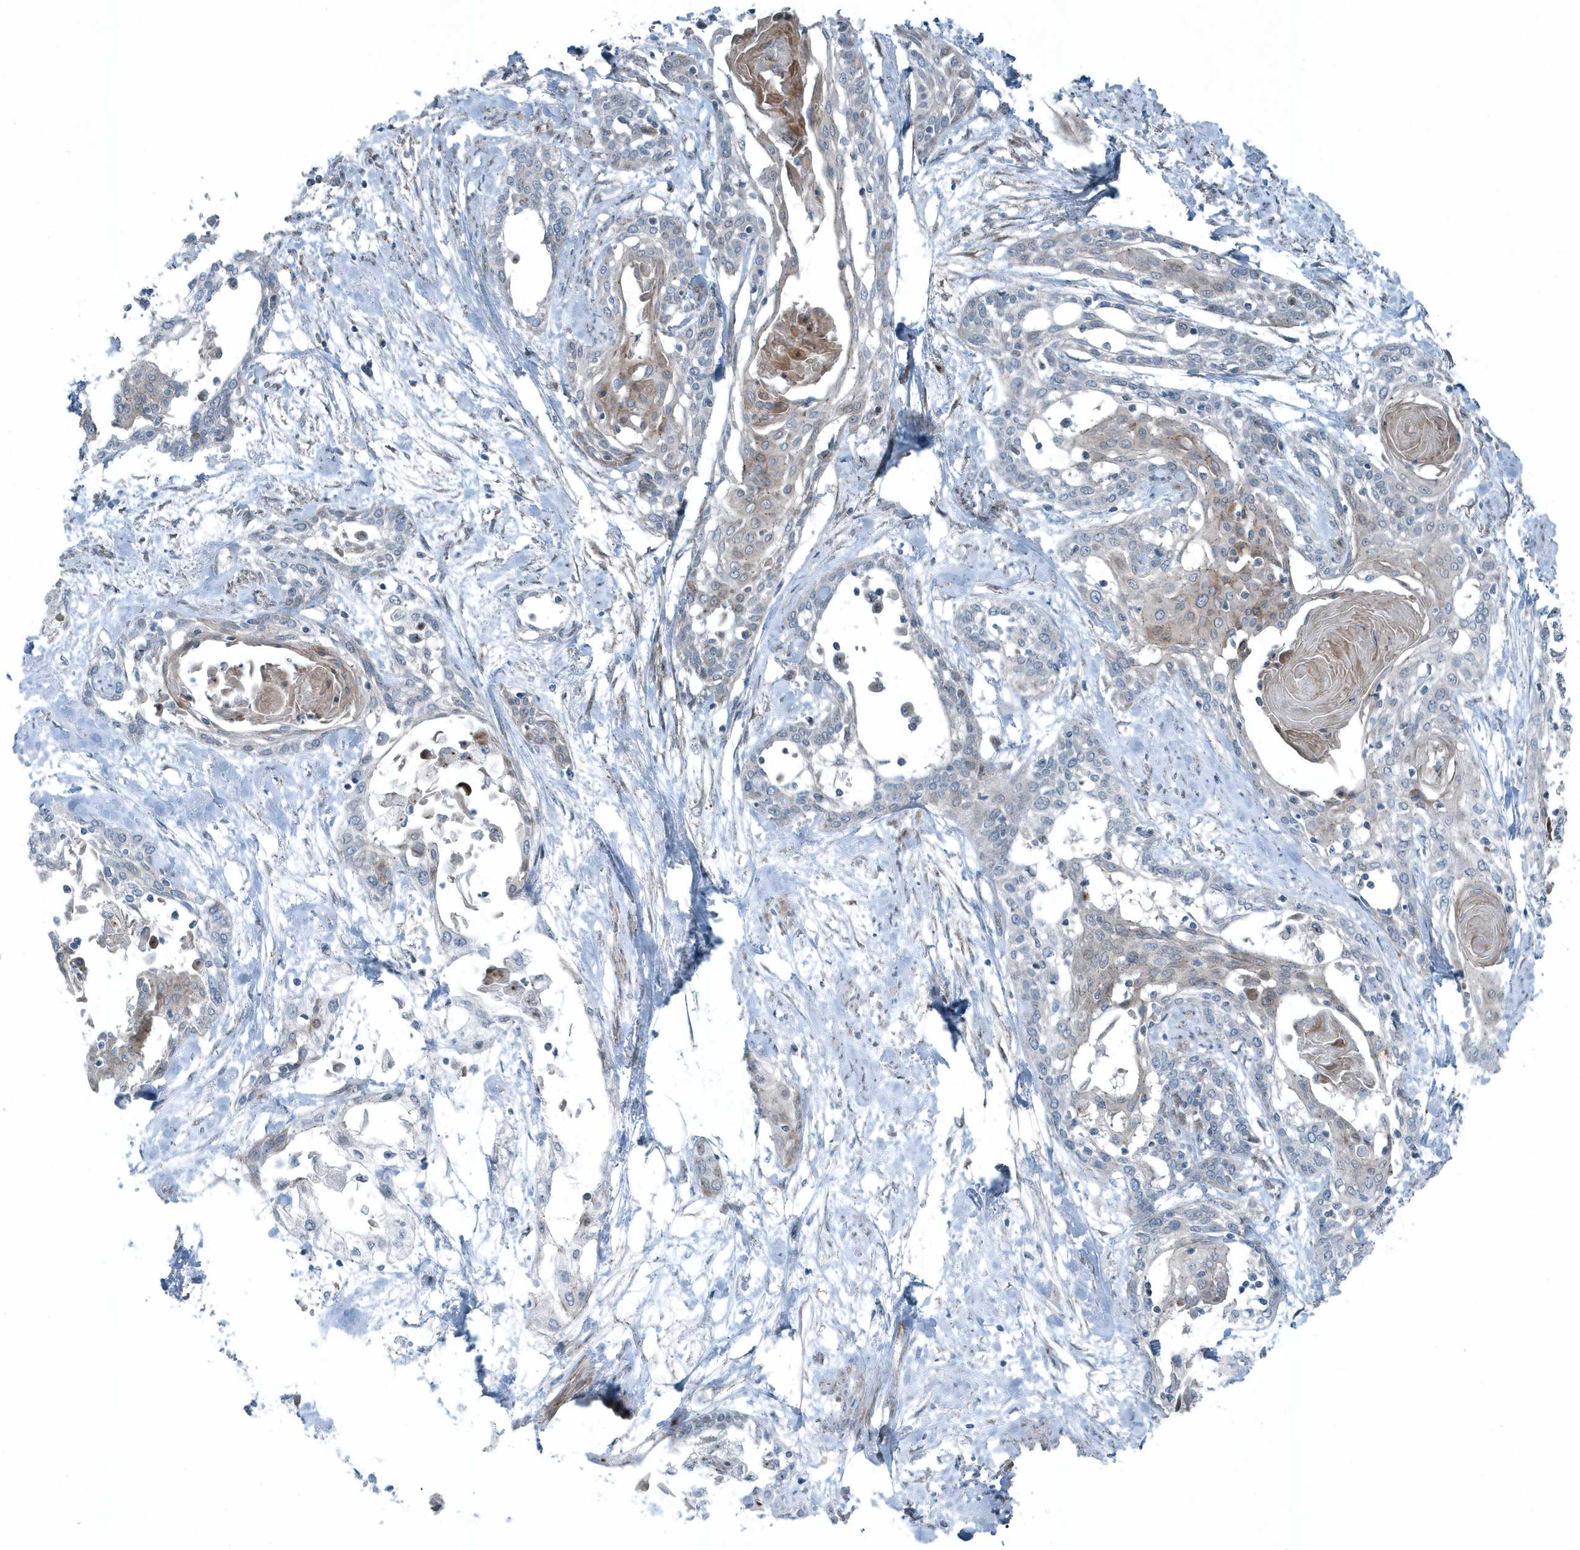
{"staining": {"intensity": "weak", "quantity": "<25%", "location": "cytoplasmic/membranous"}, "tissue": "cervical cancer", "cell_type": "Tumor cells", "image_type": "cancer", "snomed": [{"axis": "morphology", "description": "Squamous cell carcinoma, NOS"}, {"axis": "topography", "description": "Cervix"}], "caption": "This is an IHC micrograph of cervical squamous cell carcinoma. There is no expression in tumor cells.", "gene": "GCC2", "patient": {"sex": "female", "age": 57}}